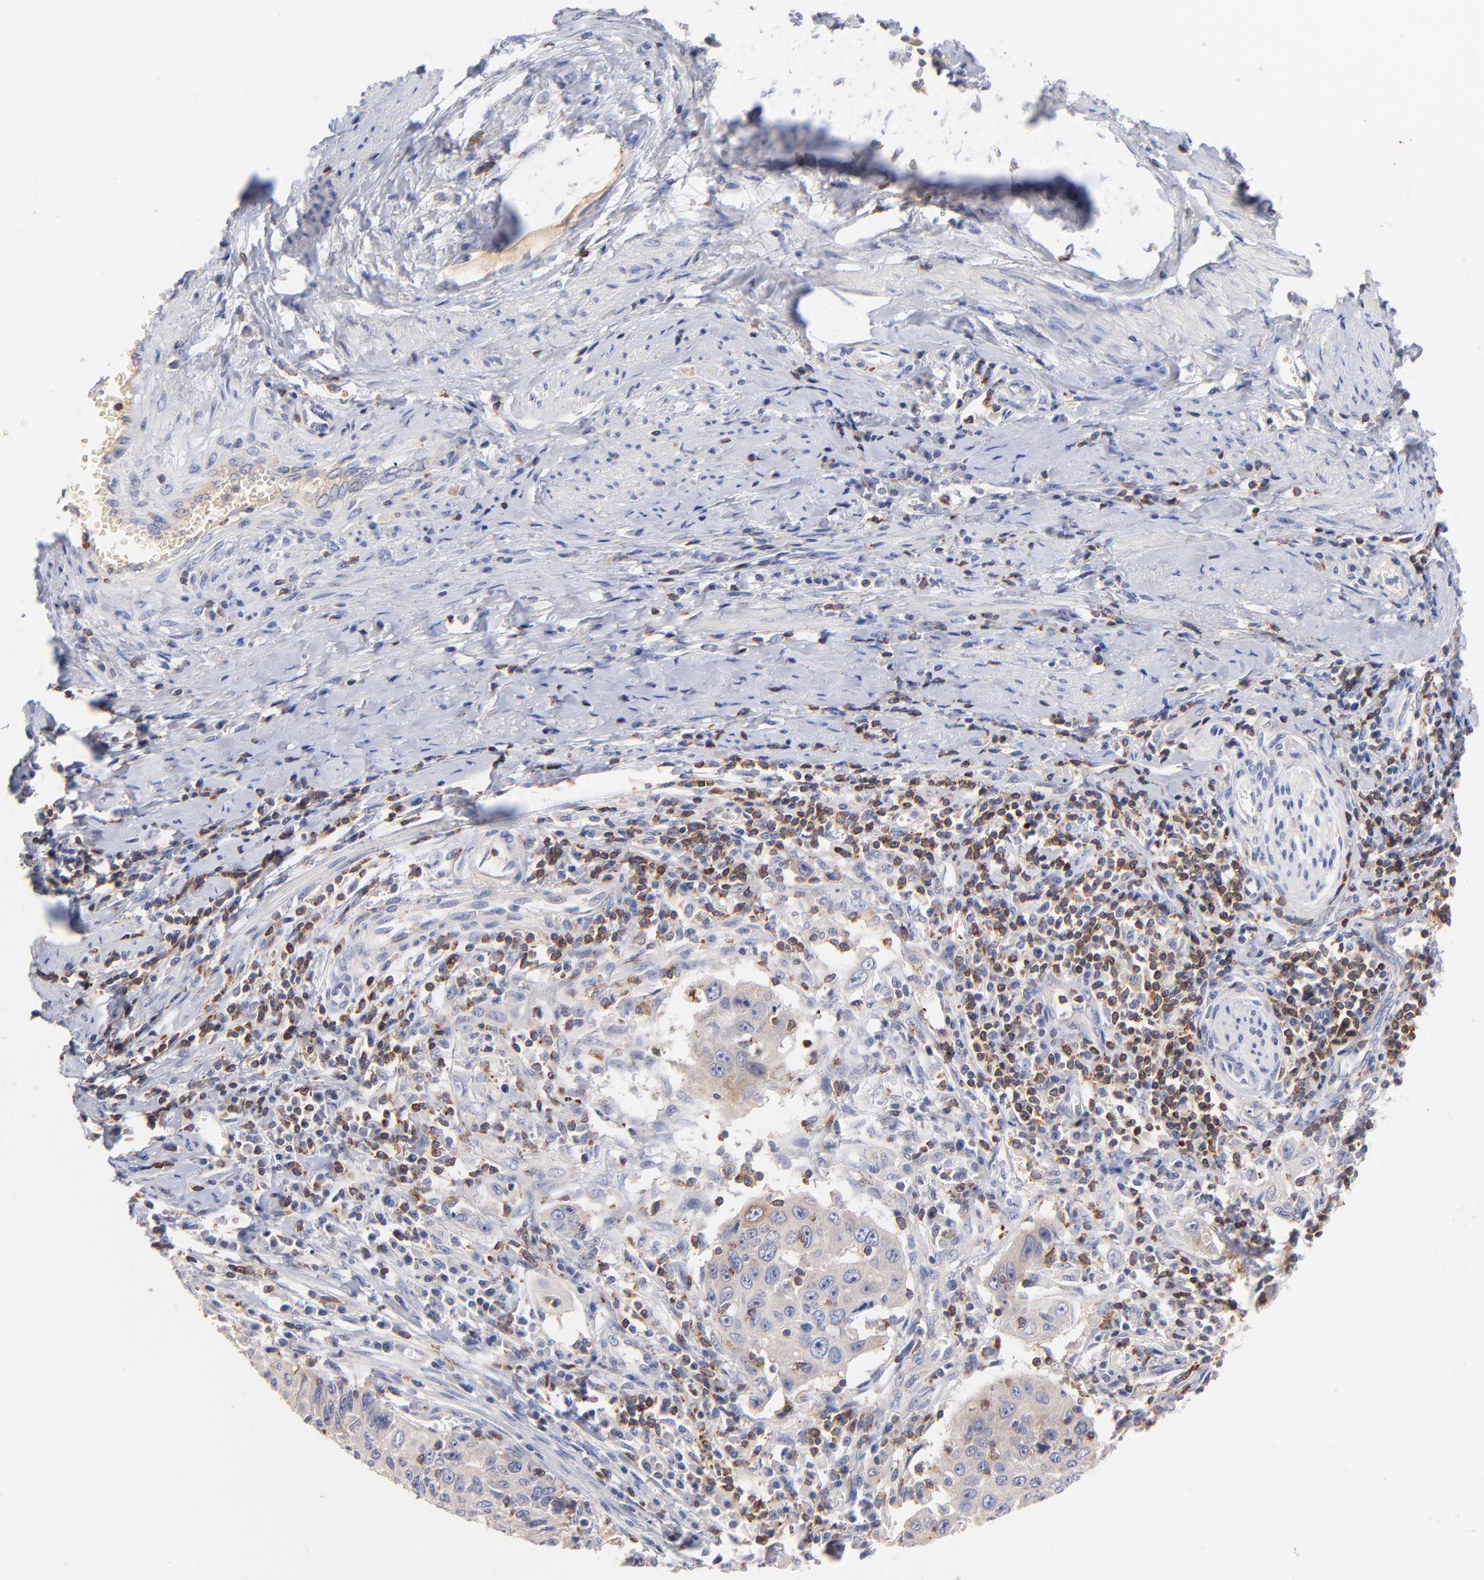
{"staining": {"intensity": "weak", "quantity": "<25%", "location": "cytoplasmic/membranous"}, "tissue": "cervical cancer", "cell_type": "Tumor cells", "image_type": "cancer", "snomed": [{"axis": "morphology", "description": "Squamous cell carcinoma, NOS"}, {"axis": "topography", "description": "Cervix"}], "caption": "Immunohistochemistry (IHC) photomicrograph of neoplastic tissue: human cervical cancer (squamous cell carcinoma) stained with DAB displays no significant protein staining in tumor cells.", "gene": "KREMEN2", "patient": {"sex": "female", "age": 53}}